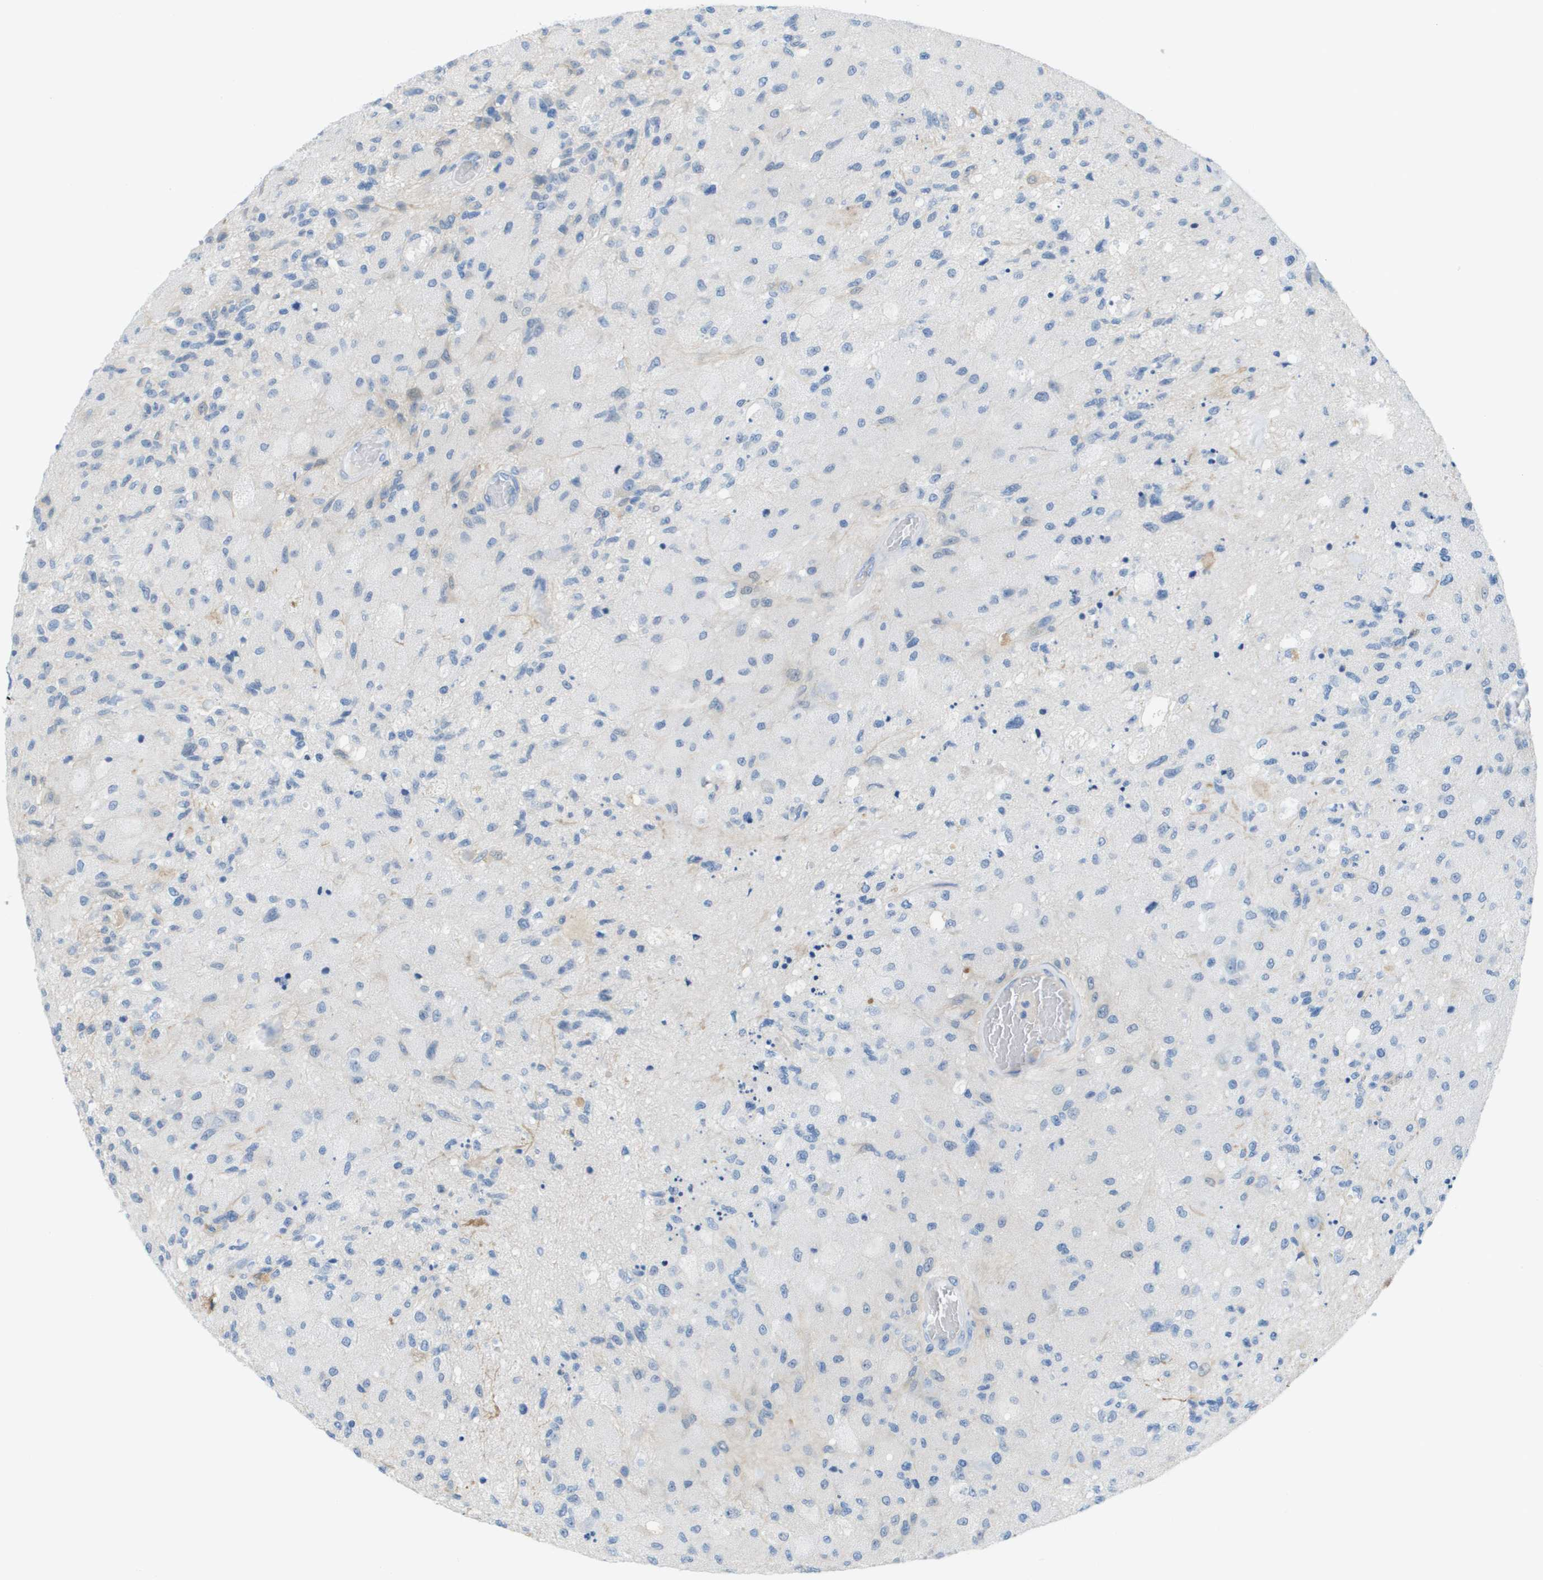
{"staining": {"intensity": "negative", "quantity": "none", "location": "none"}, "tissue": "glioma", "cell_type": "Tumor cells", "image_type": "cancer", "snomed": [{"axis": "morphology", "description": "Normal tissue, NOS"}, {"axis": "morphology", "description": "Glioma, malignant, High grade"}, {"axis": "topography", "description": "Cerebral cortex"}], "caption": "A photomicrograph of malignant glioma (high-grade) stained for a protein reveals no brown staining in tumor cells. (Stains: DAB immunohistochemistry with hematoxylin counter stain, Microscopy: brightfield microscopy at high magnification).", "gene": "CUL9", "patient": {"sex": "male", "age": 77}}